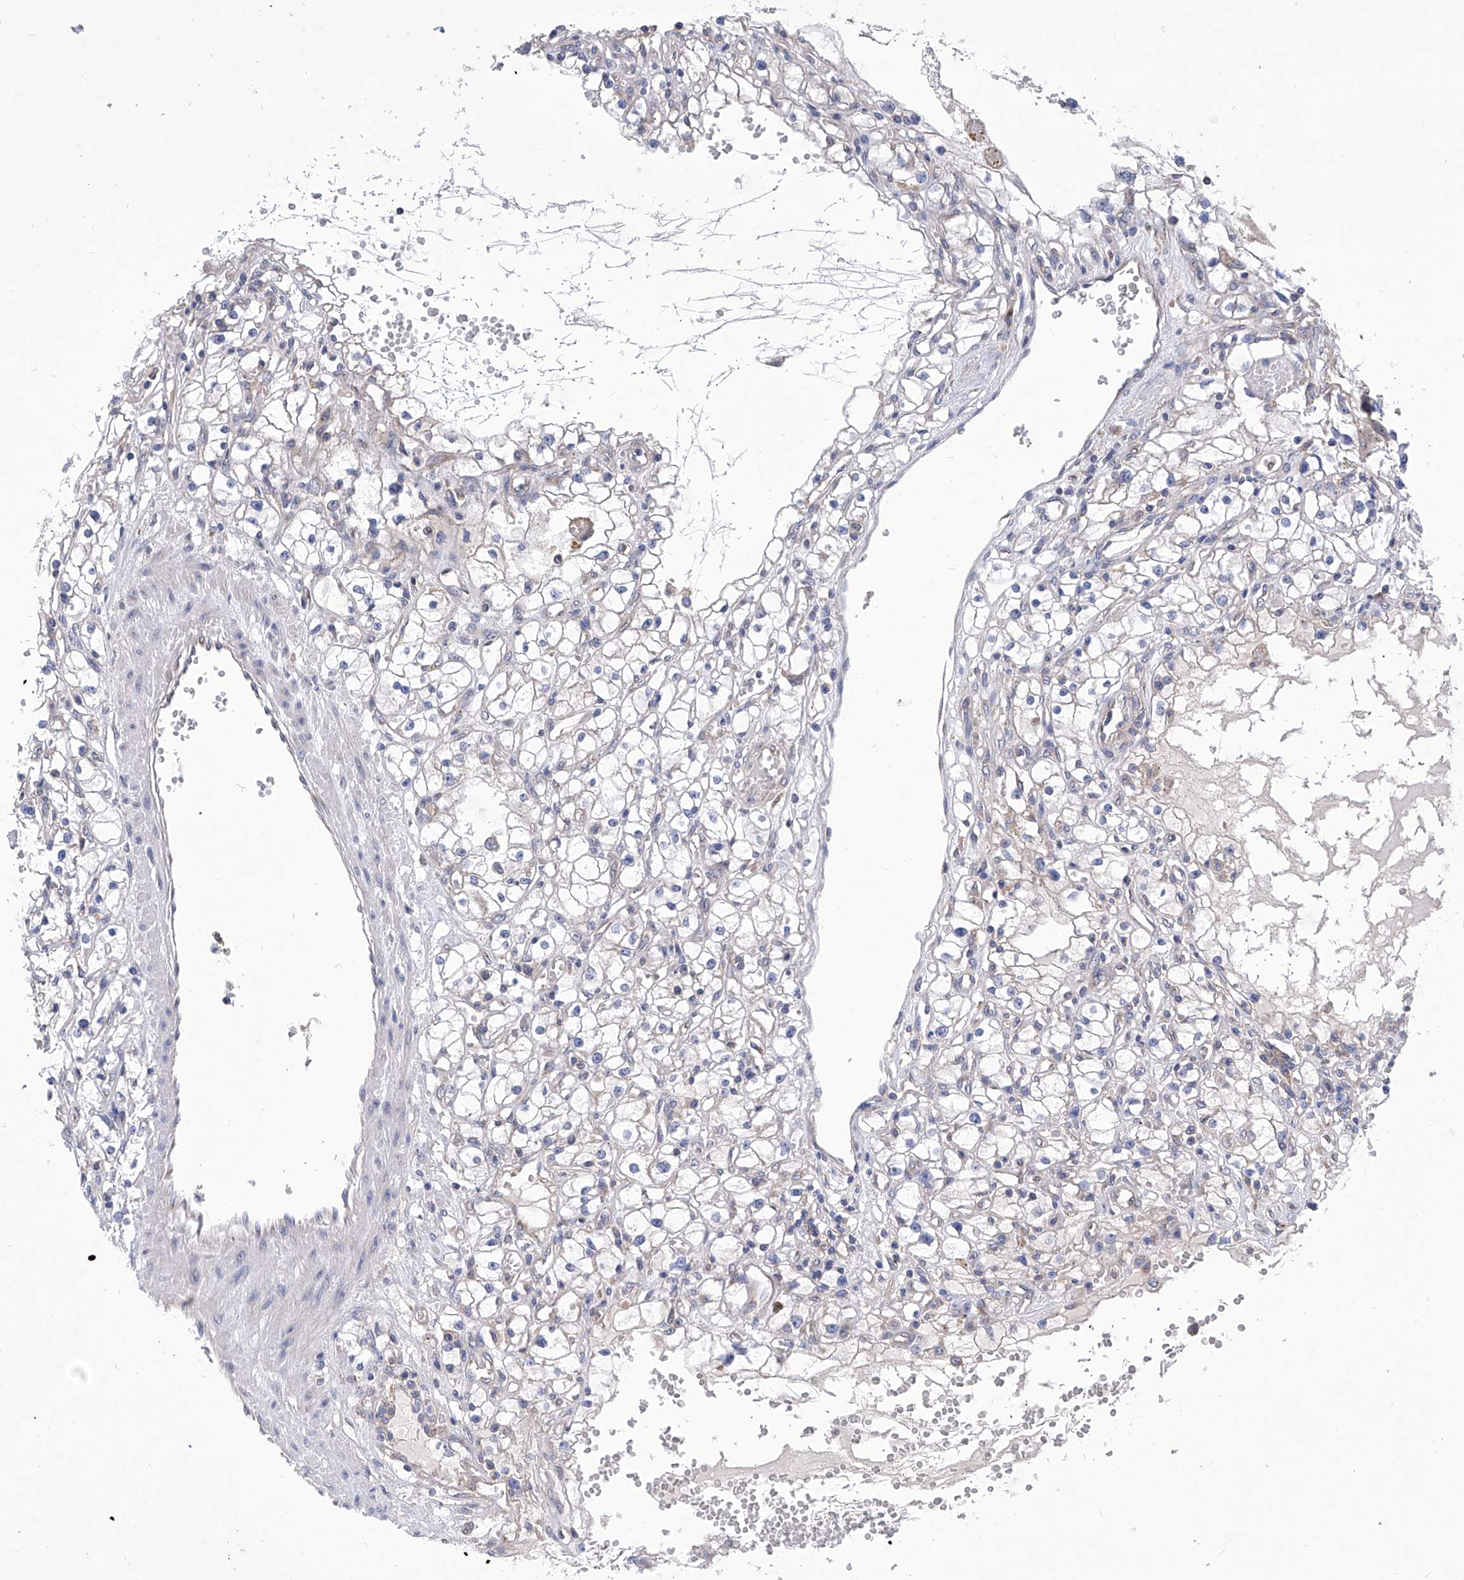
{"staining": {"intensity": "negative", "quantity": "none", "location": "none"}, "tissue": "renal cancer", "cell_type": "Tumor cells", "image_type": "cancer", "snomed": [{"axis": "morphology", "description": "Adenocarcinoma, NOS"}, {"axis": "topography", "description": "Kidney"}], "caption": "Protein analysis of renal cancer (adenocarcinoma) shows no significant staining in tumor cells.", "gene": "TJAP1", "patient": {"sex": "male", "age": 56}}